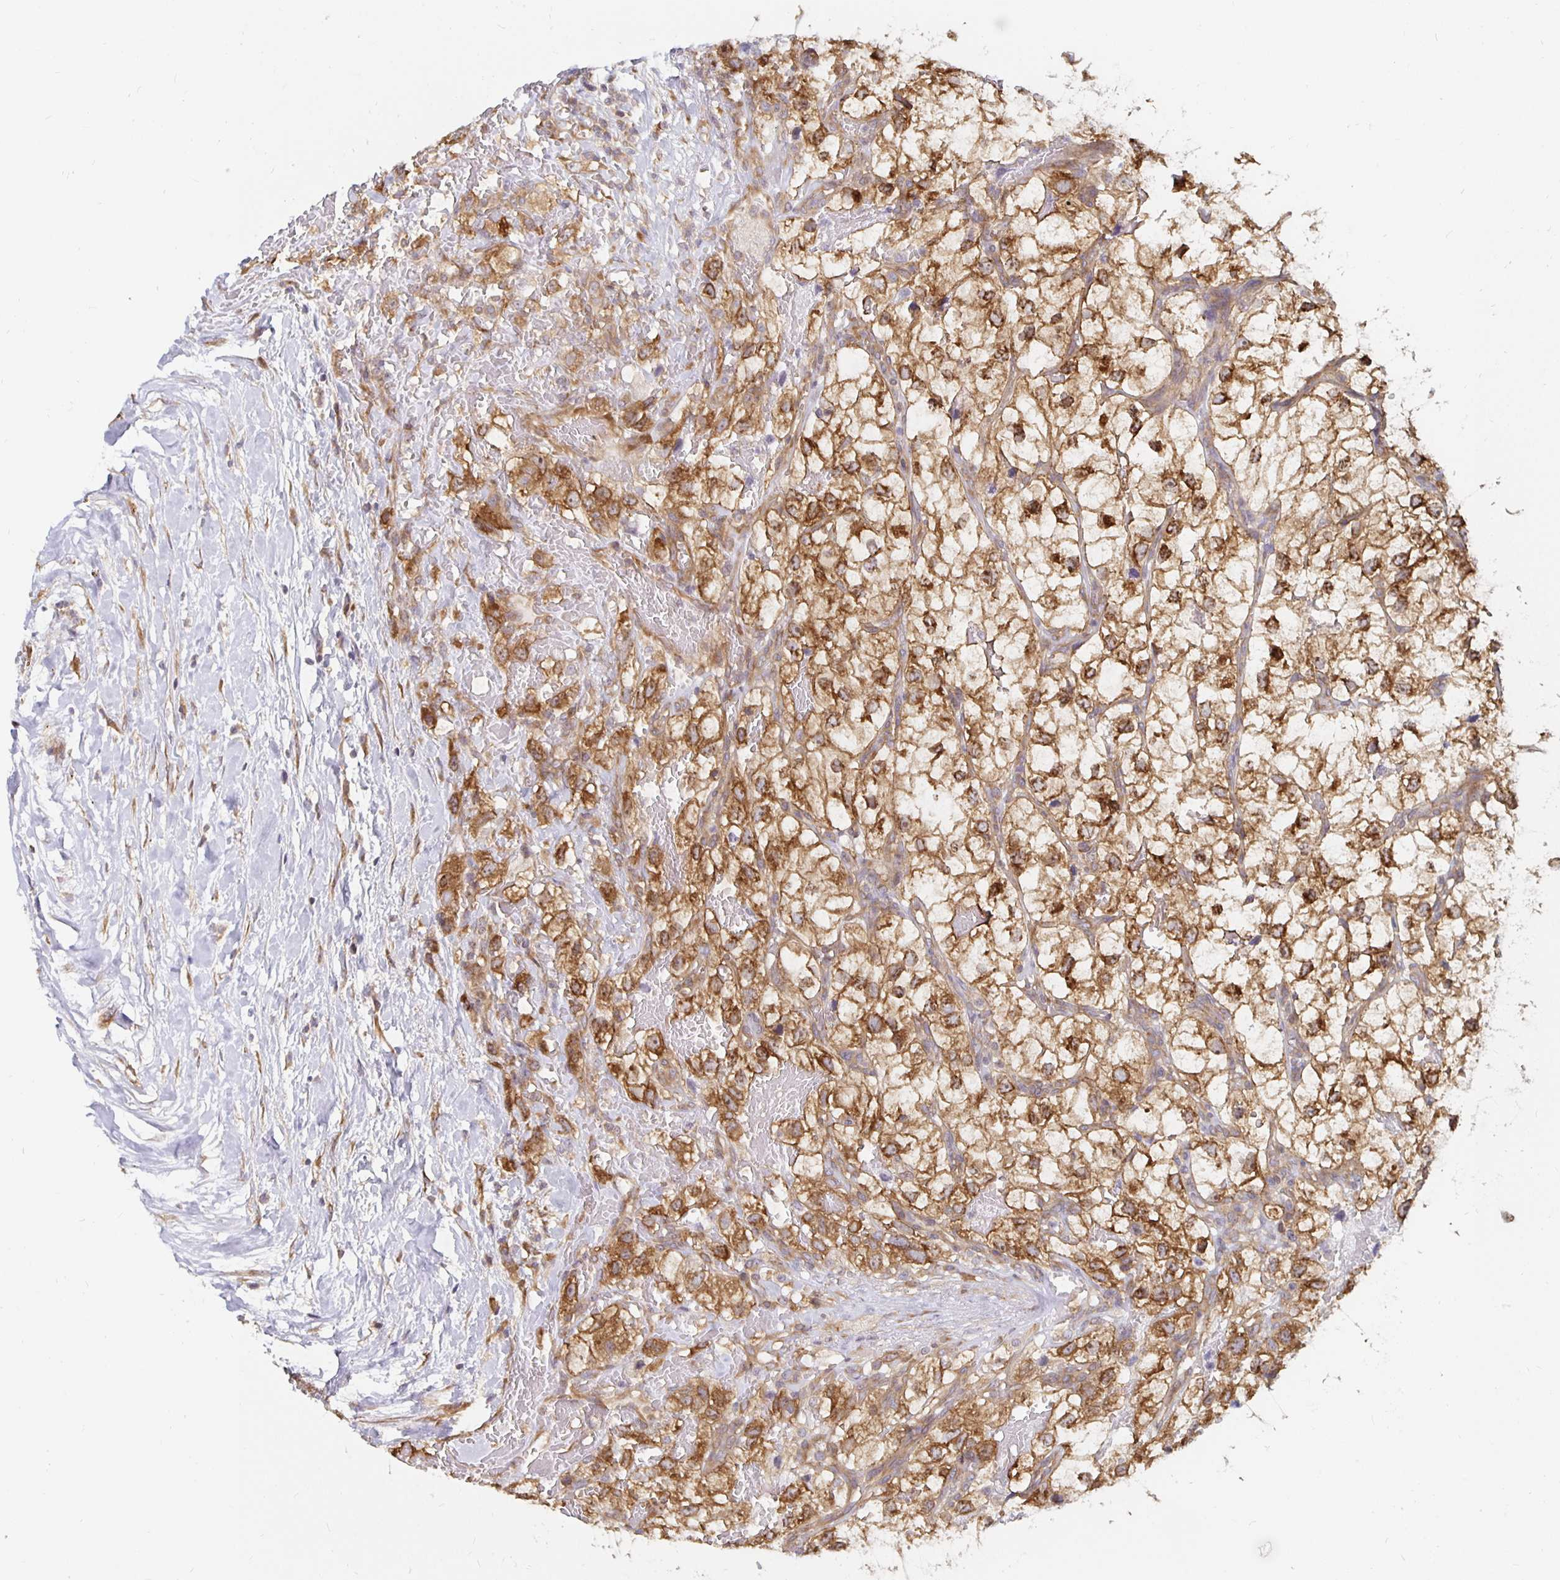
{"staining": {"intensity": "moderate", "quantity": ">75%", "location": "cytoplasmic/membranous"}, "tissue": "renal cancer", "cell_type": "Tumor cells", "image_type": "cancer", "snomed": [{"axis": "morphology", "description": "Adenocarcinoma, NOS"}, {"axis": "topography", "description": "Kidney"}], "caption": "Renal cancer stained with DAB immunohistochemistry (IHC) reveals medium levels of moderate cytoplasmic/membranous expression in about >75% of tumor cells. Immunohistochemistry stains the protein in brown and the nuclei are stained blue.", "gene": "PDAP1", "patient": {"sex": "male", "age": 59}}